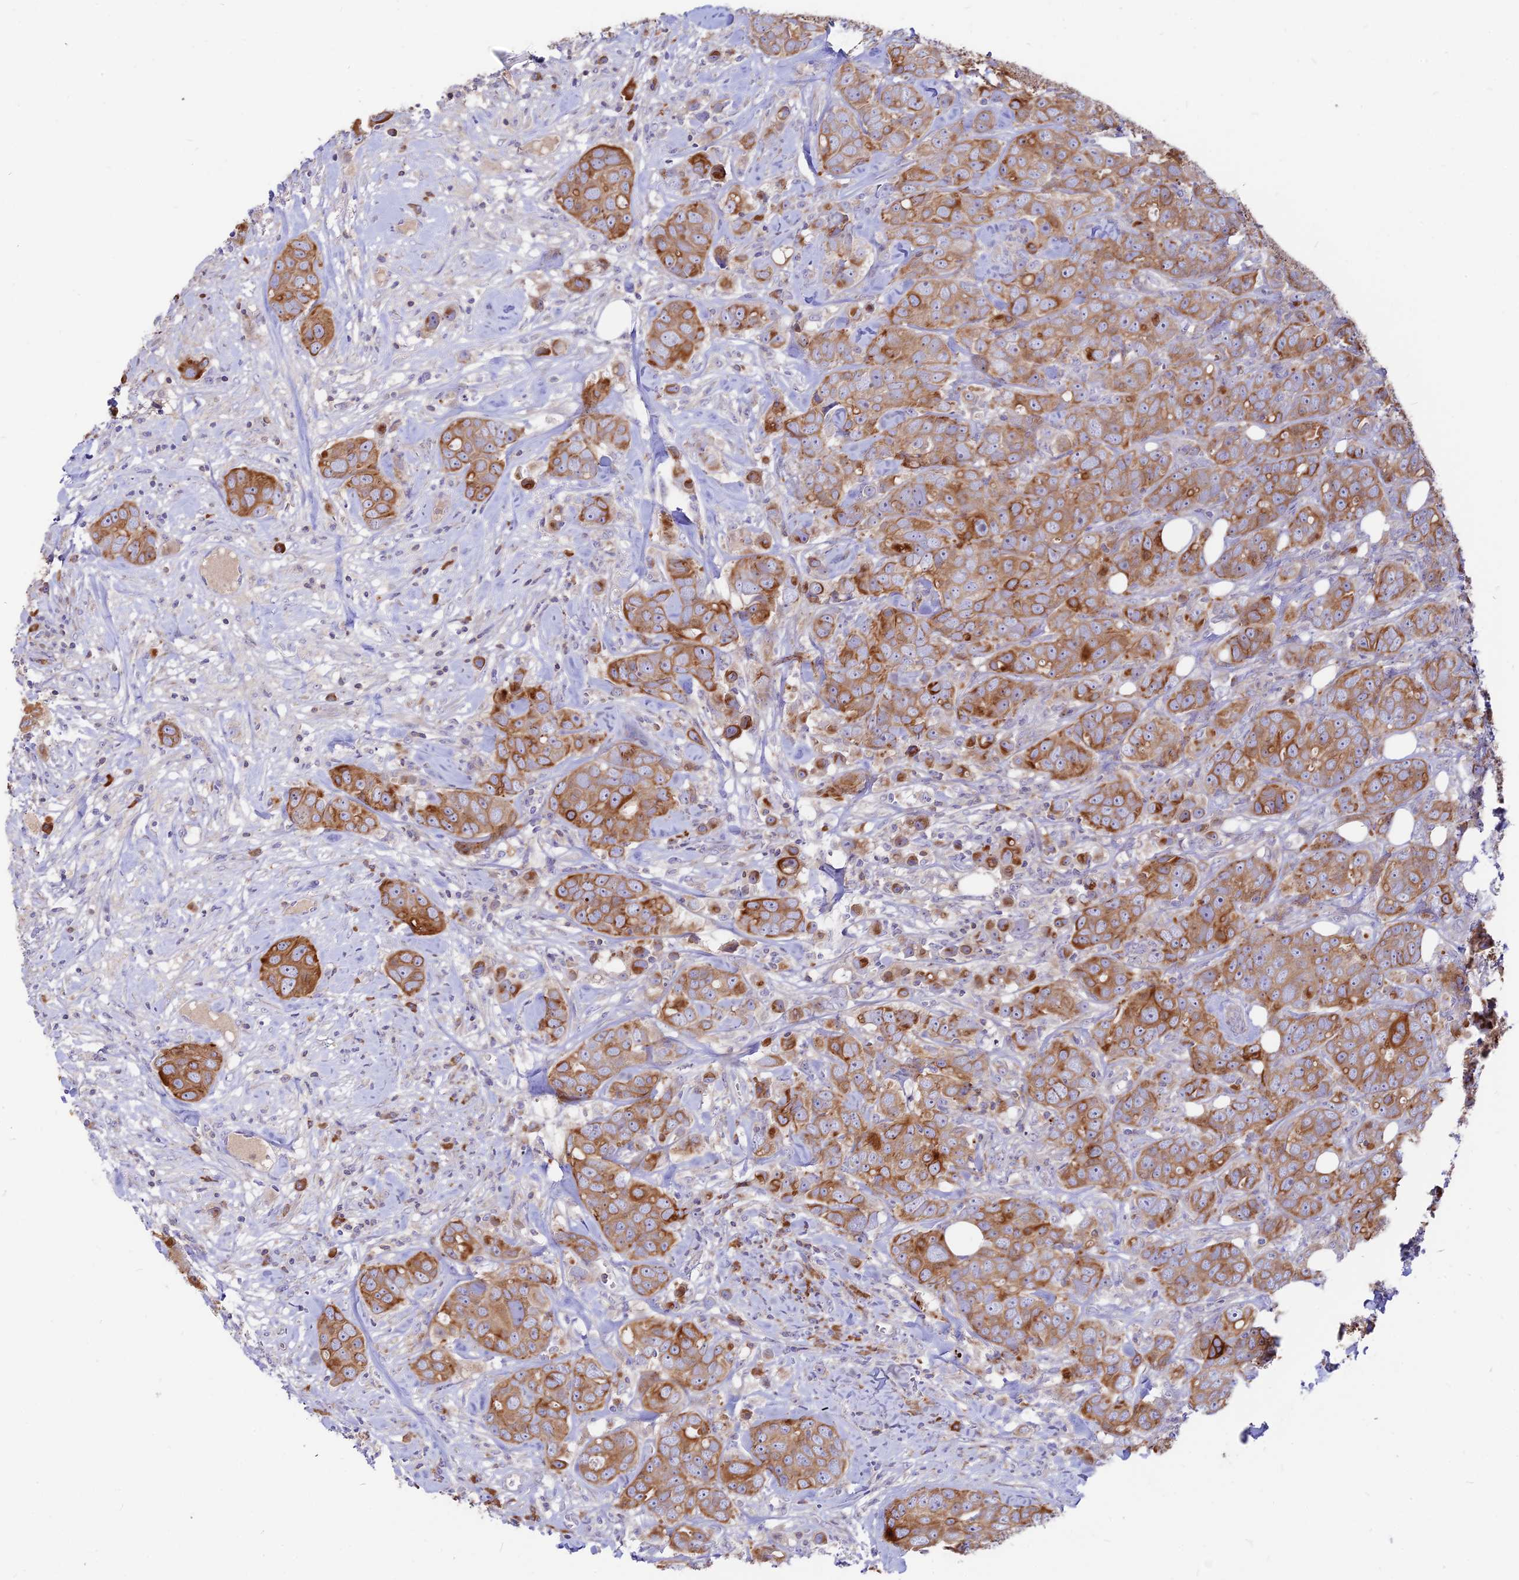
{"staining": {"intensity": "moderate", "quantity": ">75%", "location": "cytoplasmic/membranous"}, "tissue": "breast cancer", "cell_type": "Tumor cells", "image_type": "cancer", "snomed": [{"axis": "morphology", "description": "Duct carcinoma"}, {"axis": "topography", "description": "Breast"}], "caption": "Breast invasive ductal carcinoma stained for a protein (brown) shows moderate cytoplasmic/membranous positive positivity in approximately >75% of tumor cells.", "gene": "DENND2D", "patient": {"sex": "female", "age": 43}}